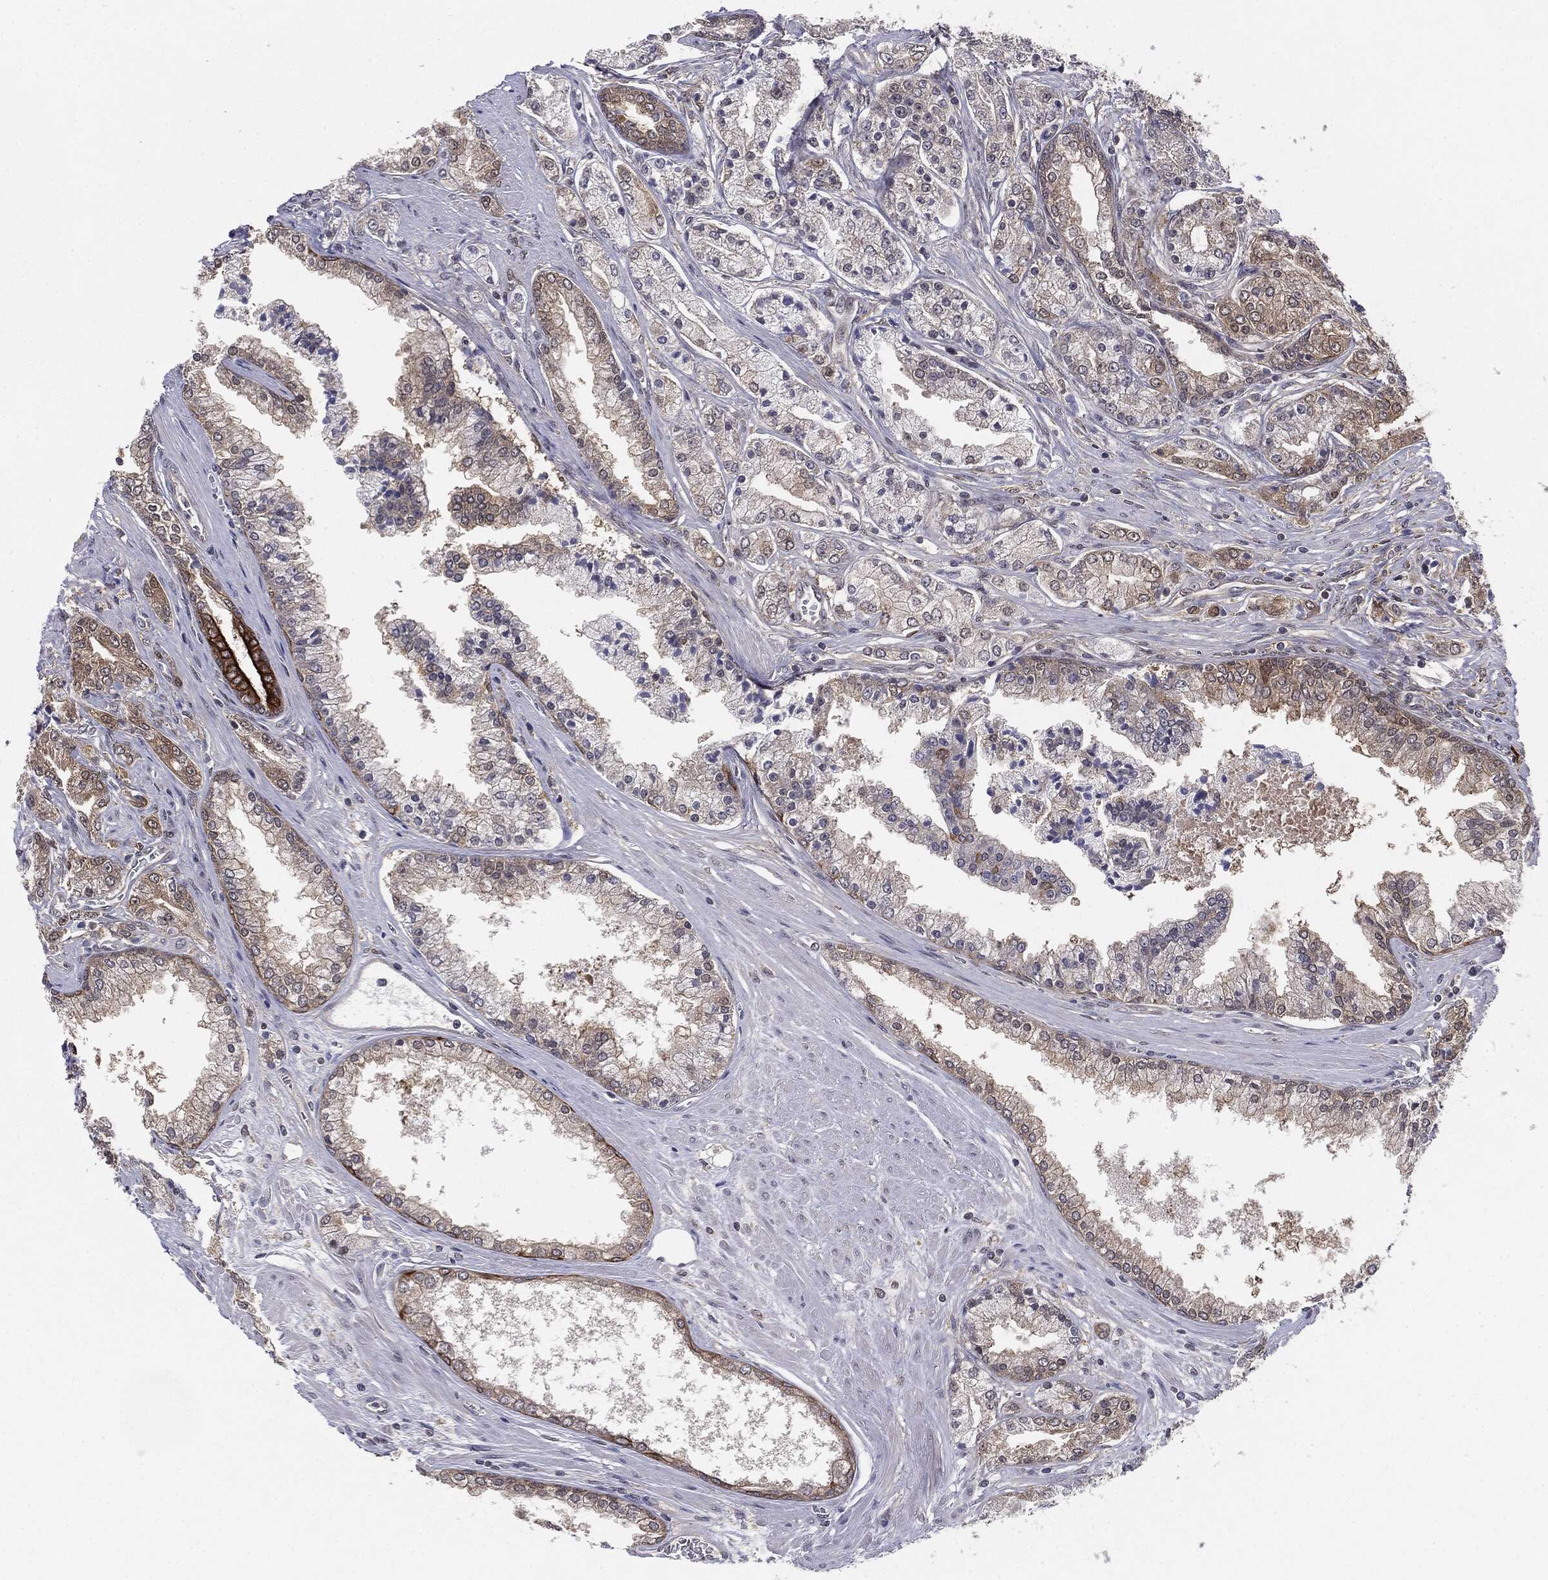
{"staining": {"intensity": "negative", "quantity": "none", "location": "none"}, "tissue": "prostate cancer", "cell_type": "Tumor cells", "image_type": "cancer", "snomed": [{"axis": "morphology", "description": "Adenocarcinoma, High grade"}, {"axis": "topography", "description": "Prostate"}], "caption": "Immunohistochemical staining of human high-grade adenocarcinoma (prostate) shows no significant staining in tumor cells.", "gene": "KRT7", "patient": {"sex": "male", "age": 66}}